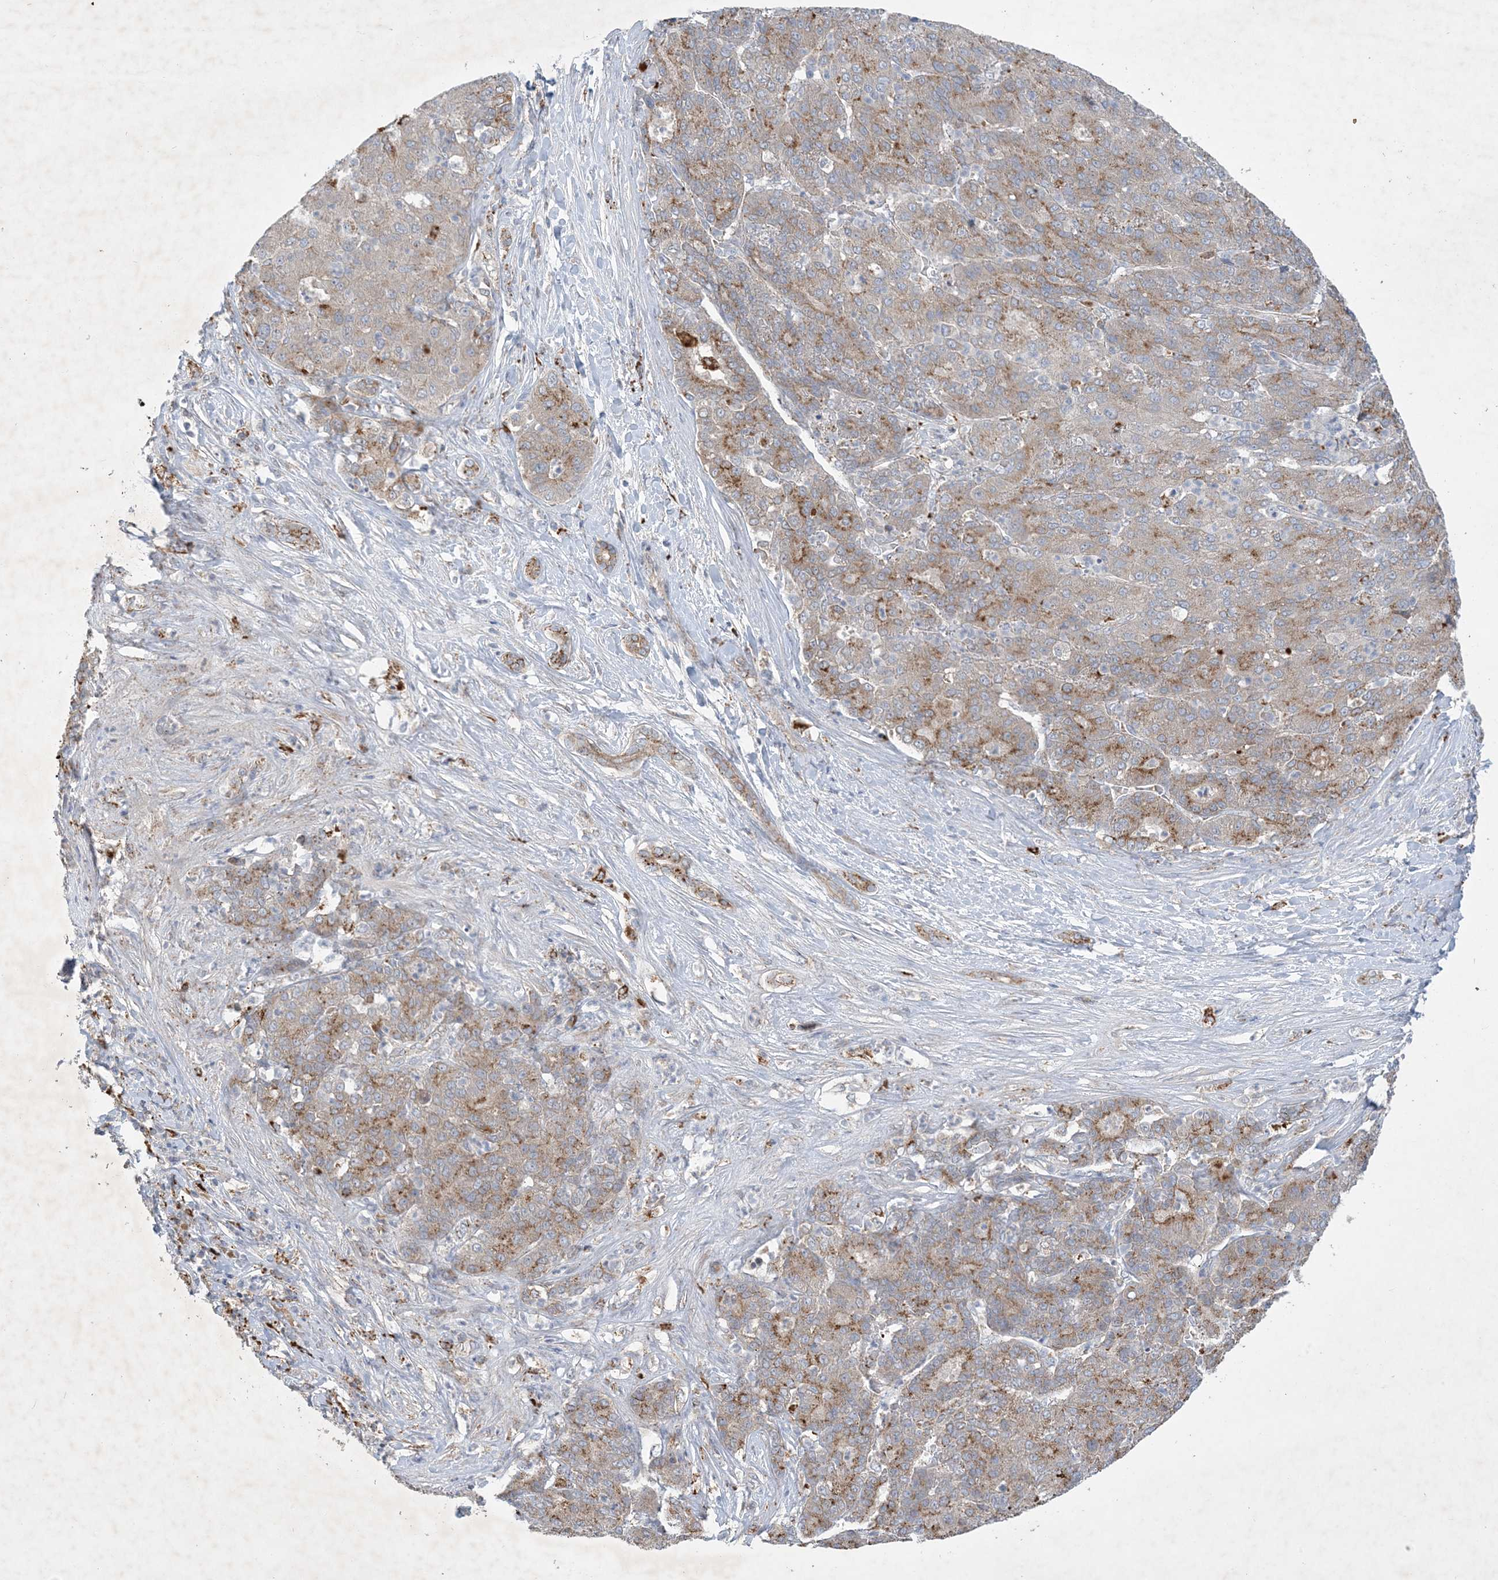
{"staining": {"intensity": "moderate", "quantity": ">75%", "location": "cytoplasmic/membranous"}, "tissue": "liver cancer", "cell_type": "Tumor cells", "image_type": "cancer", "snomed": [{"axis": "morphology", "description": "Carcinoma, Hepatocellular, NOS"}, {"axis": "topography", "description": "Liver"}], "caption": "Liver cancer tissue demonstrates moderate cytoplasmic/membranous expression in about >75% of tumor cells", "gene": "MRPS18A", "patient": {"sex": "male", "age": 65}}